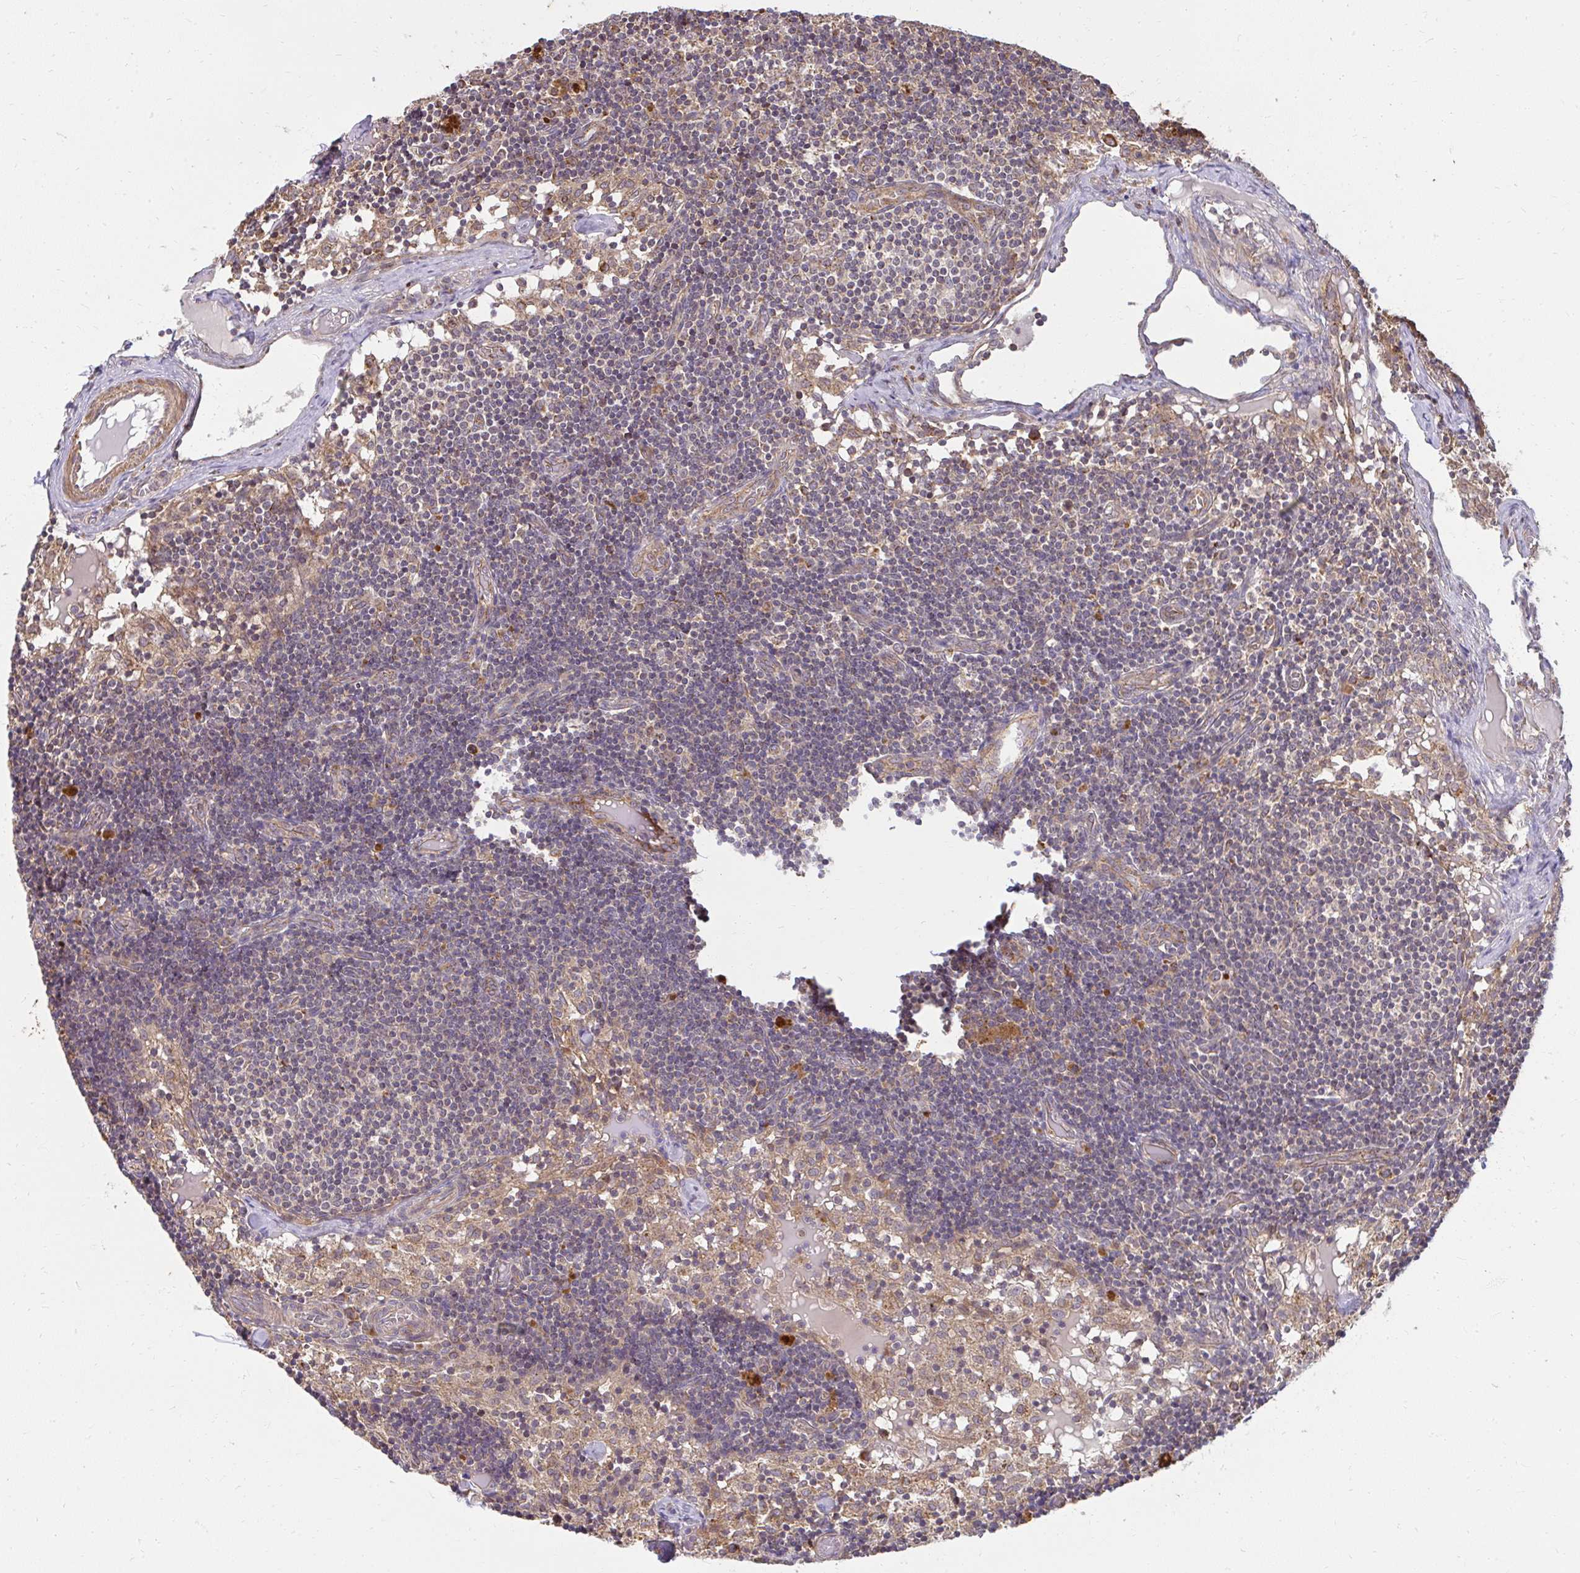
{"staining": {"intensity": "moderate", "quantity": "25%-75%", "location": "cytoplasmic/membranous"}, "tissue": "lymph node", "cell_type": "Germinal center cells", "image_type": "normal", "snomed": [{"axis": "morphology", "description": "Normal tissue, NOS"}, {"axis": "topography", "description": "Lymph node"}], "caption": "Immunohistochemical staining of unremarkable lymph node shows medium levels of moderate cytoplasmic/membranous staining in about 25%-75% of germinal center cells.", "gene": "GNS", "patient": {"sex": "female", "age": 31}}